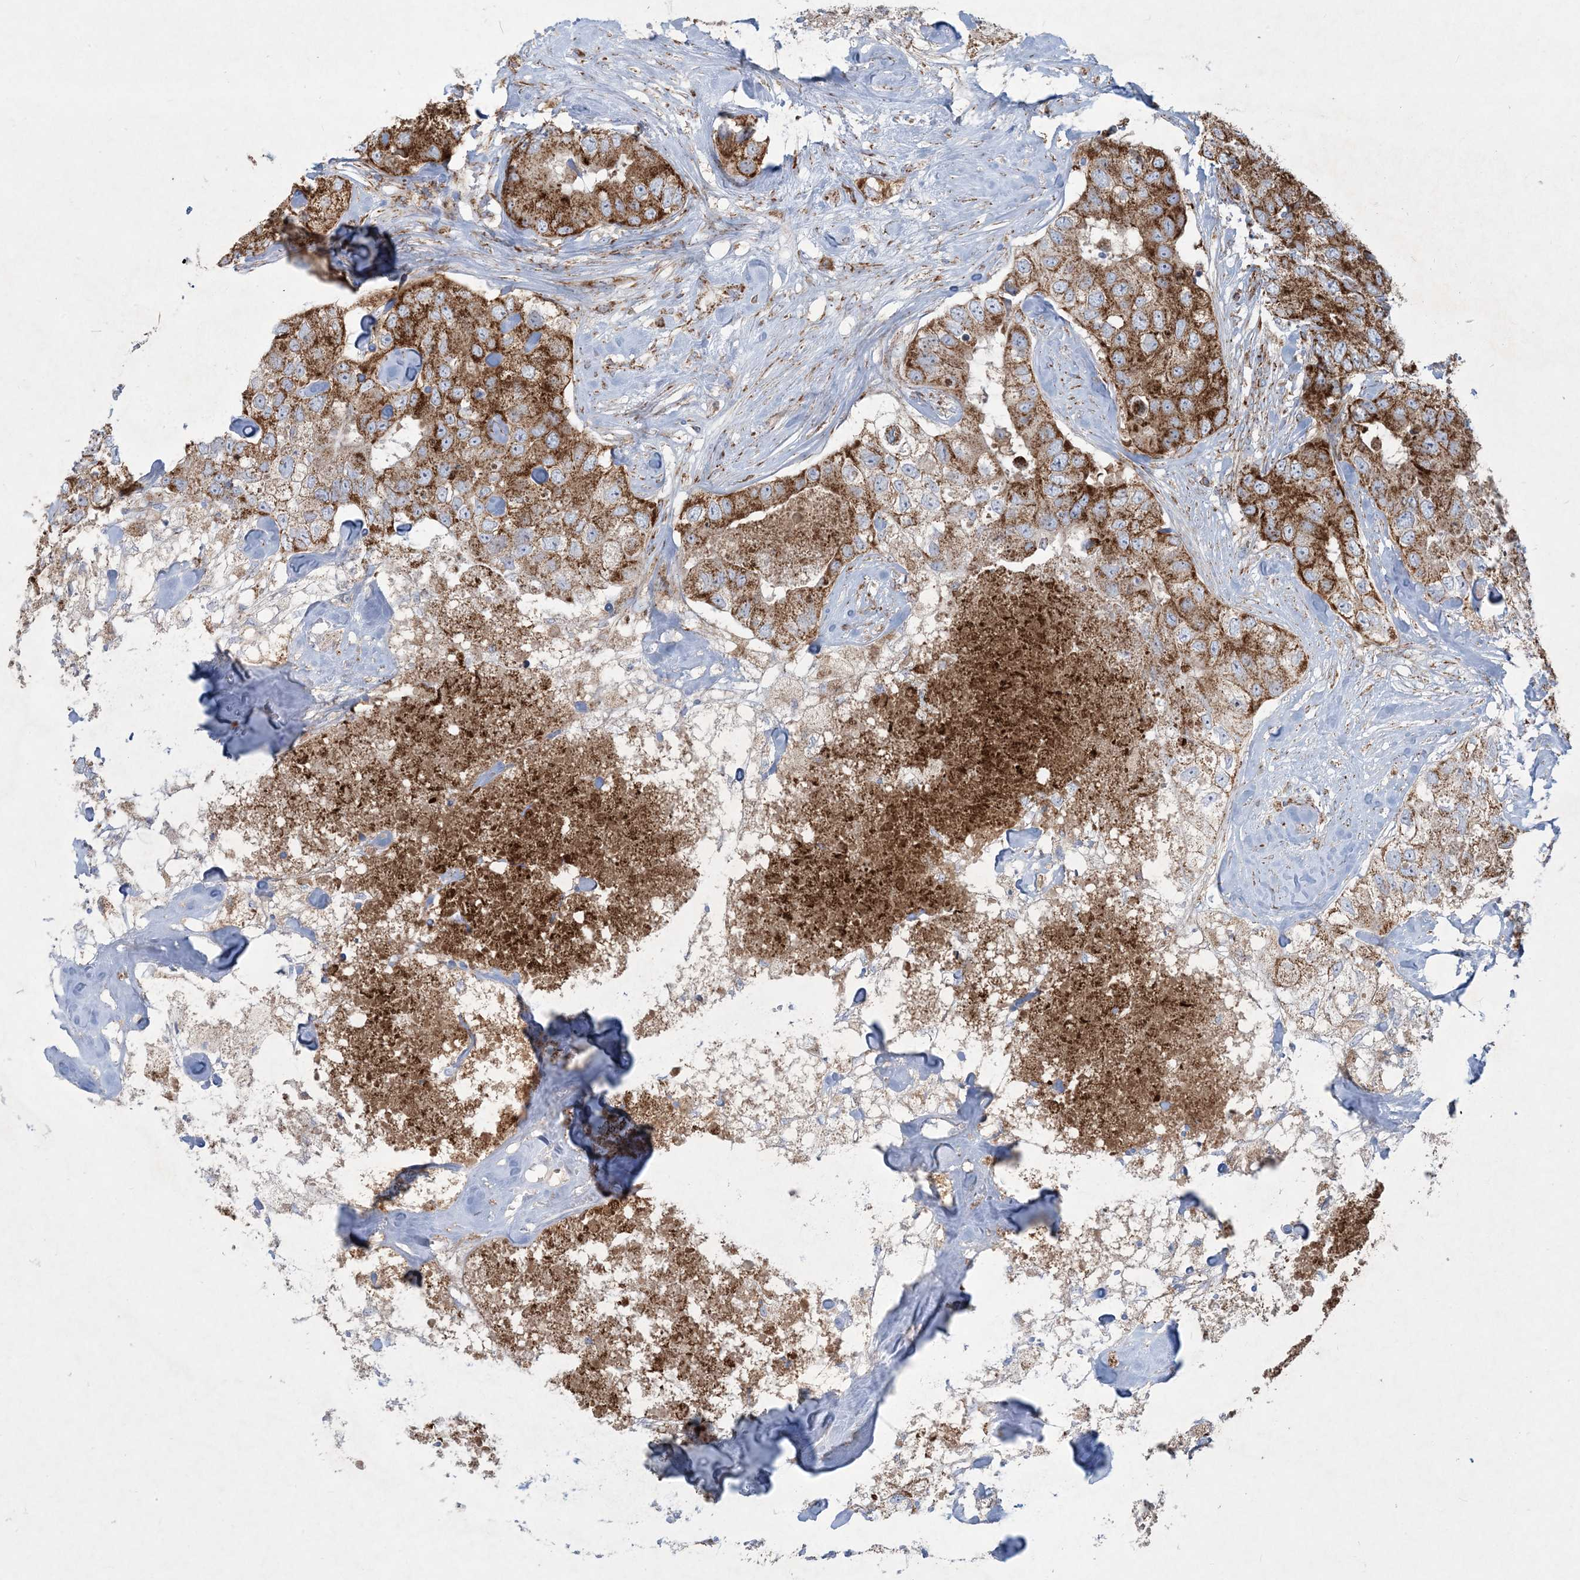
{"staining": {"intensity": "moderate", "quantity": ">75%", "location": "cytoplasmic/membranous"}, "tissue": "breast cancer", "cell_type": "Tumor cells", "image_type": "cancer", "snomed": [{"axis": "morphology", "description": "Duct carcinoma"}, {"axis": "topography", "description": "Breast"}], "caption": "About >75% of tumor cells in invasive ductal carcinoma (breast) exhibit moderate cytoplasmic/membranous protein staining as visualized by brown immunohistochemical staining.", "gene": "BEND4", "patient": {"sex": "female", "age": 62}}